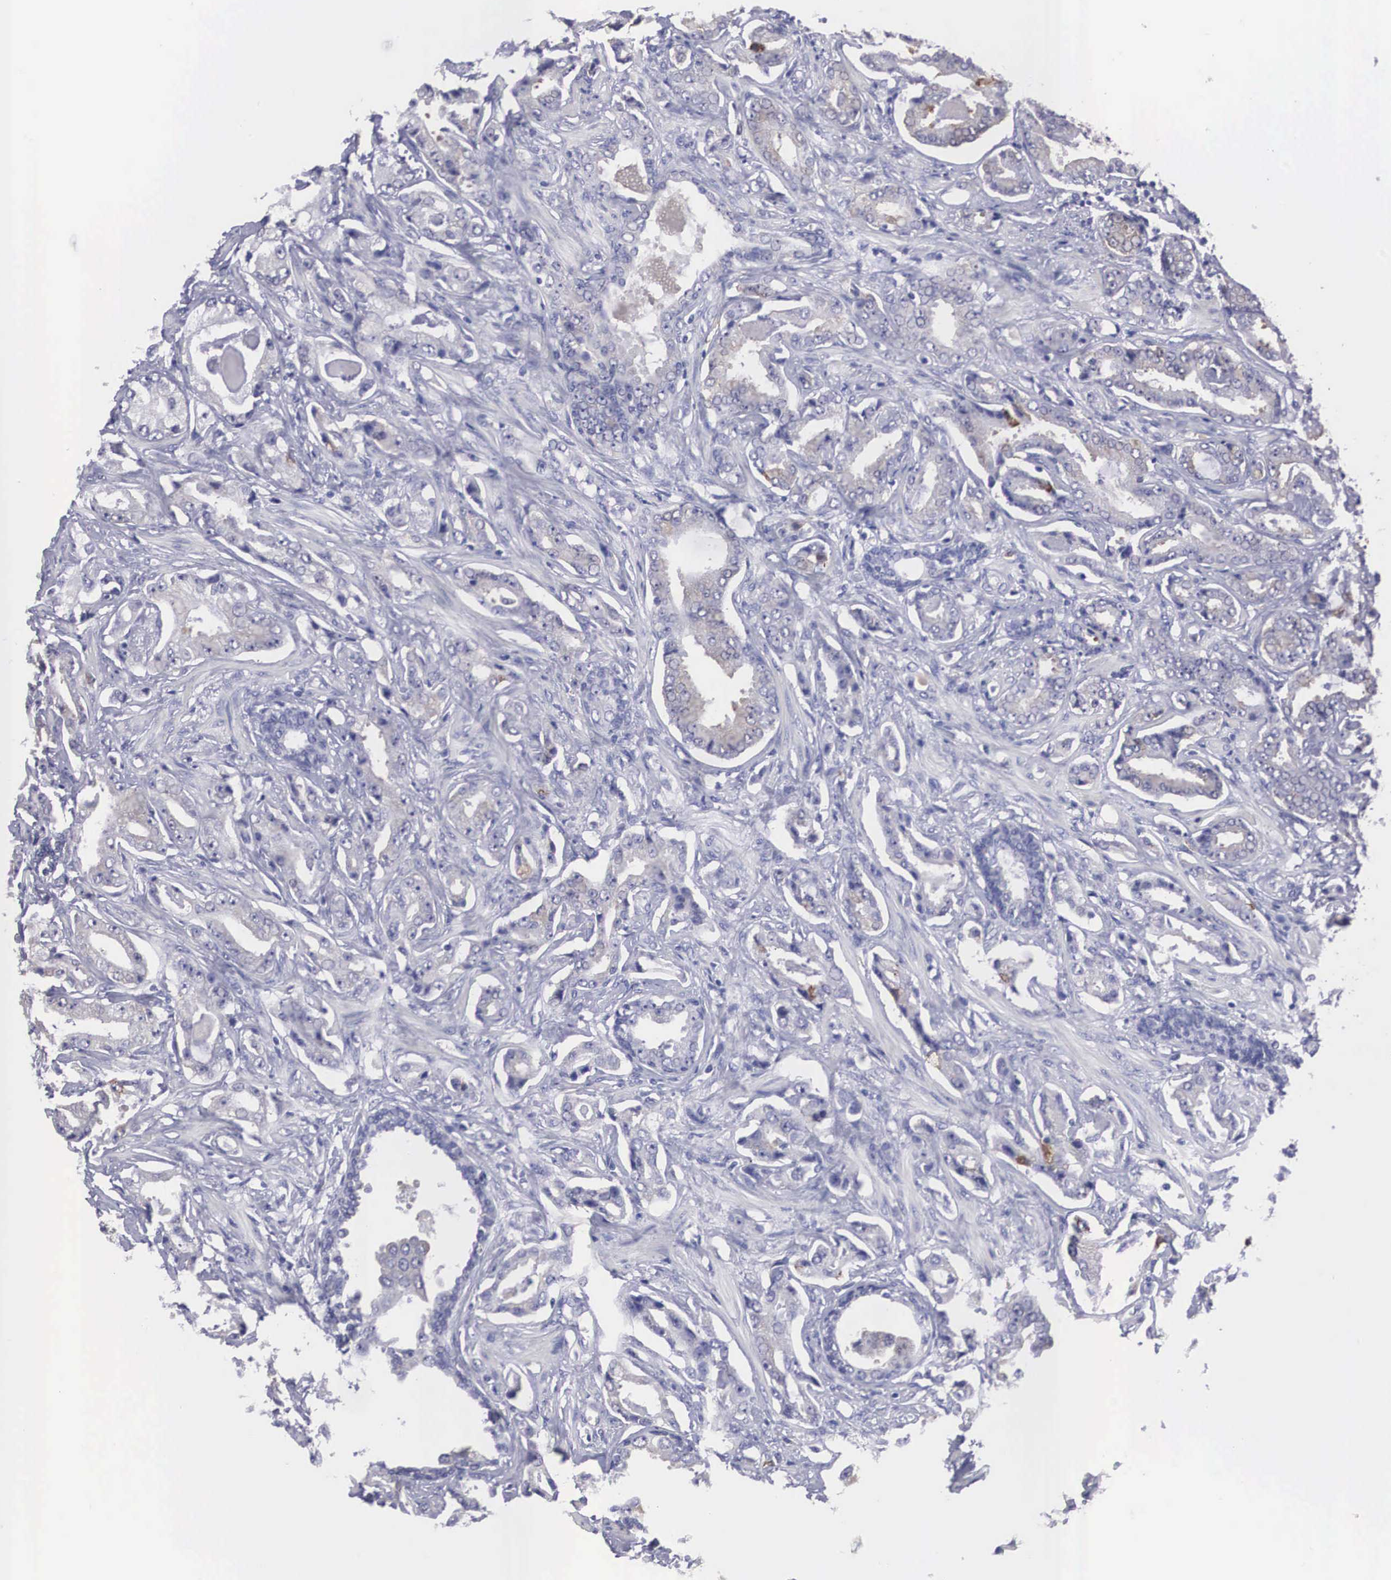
{"staining": {"intensity": "moderate", "quantity": "<25%", "location": "cytoplasmic/membranous"}, "tissue": "prostate cancer", "cell_type": "Tumor cells", "image_type": "cancer", "snomed": [{"axis": "morphology", "description": "Adenocarcinoma, Low grade"}, {"axis": "topography", "description": "Prostate"}], "caption": "The immunohistochemical stain labels moderate cytoplasmic/membranous positivity in tumor cells of low-grade adenocarcinoma (prostate) tissue. Using DAB (3,3'-diaminobenzidine) (brown) and hematoxylin (blue) stains, captured at high magnification using brightfield microscopy.", "gene": "REPS2", "patient": {"sex": "male", "age": 65}}